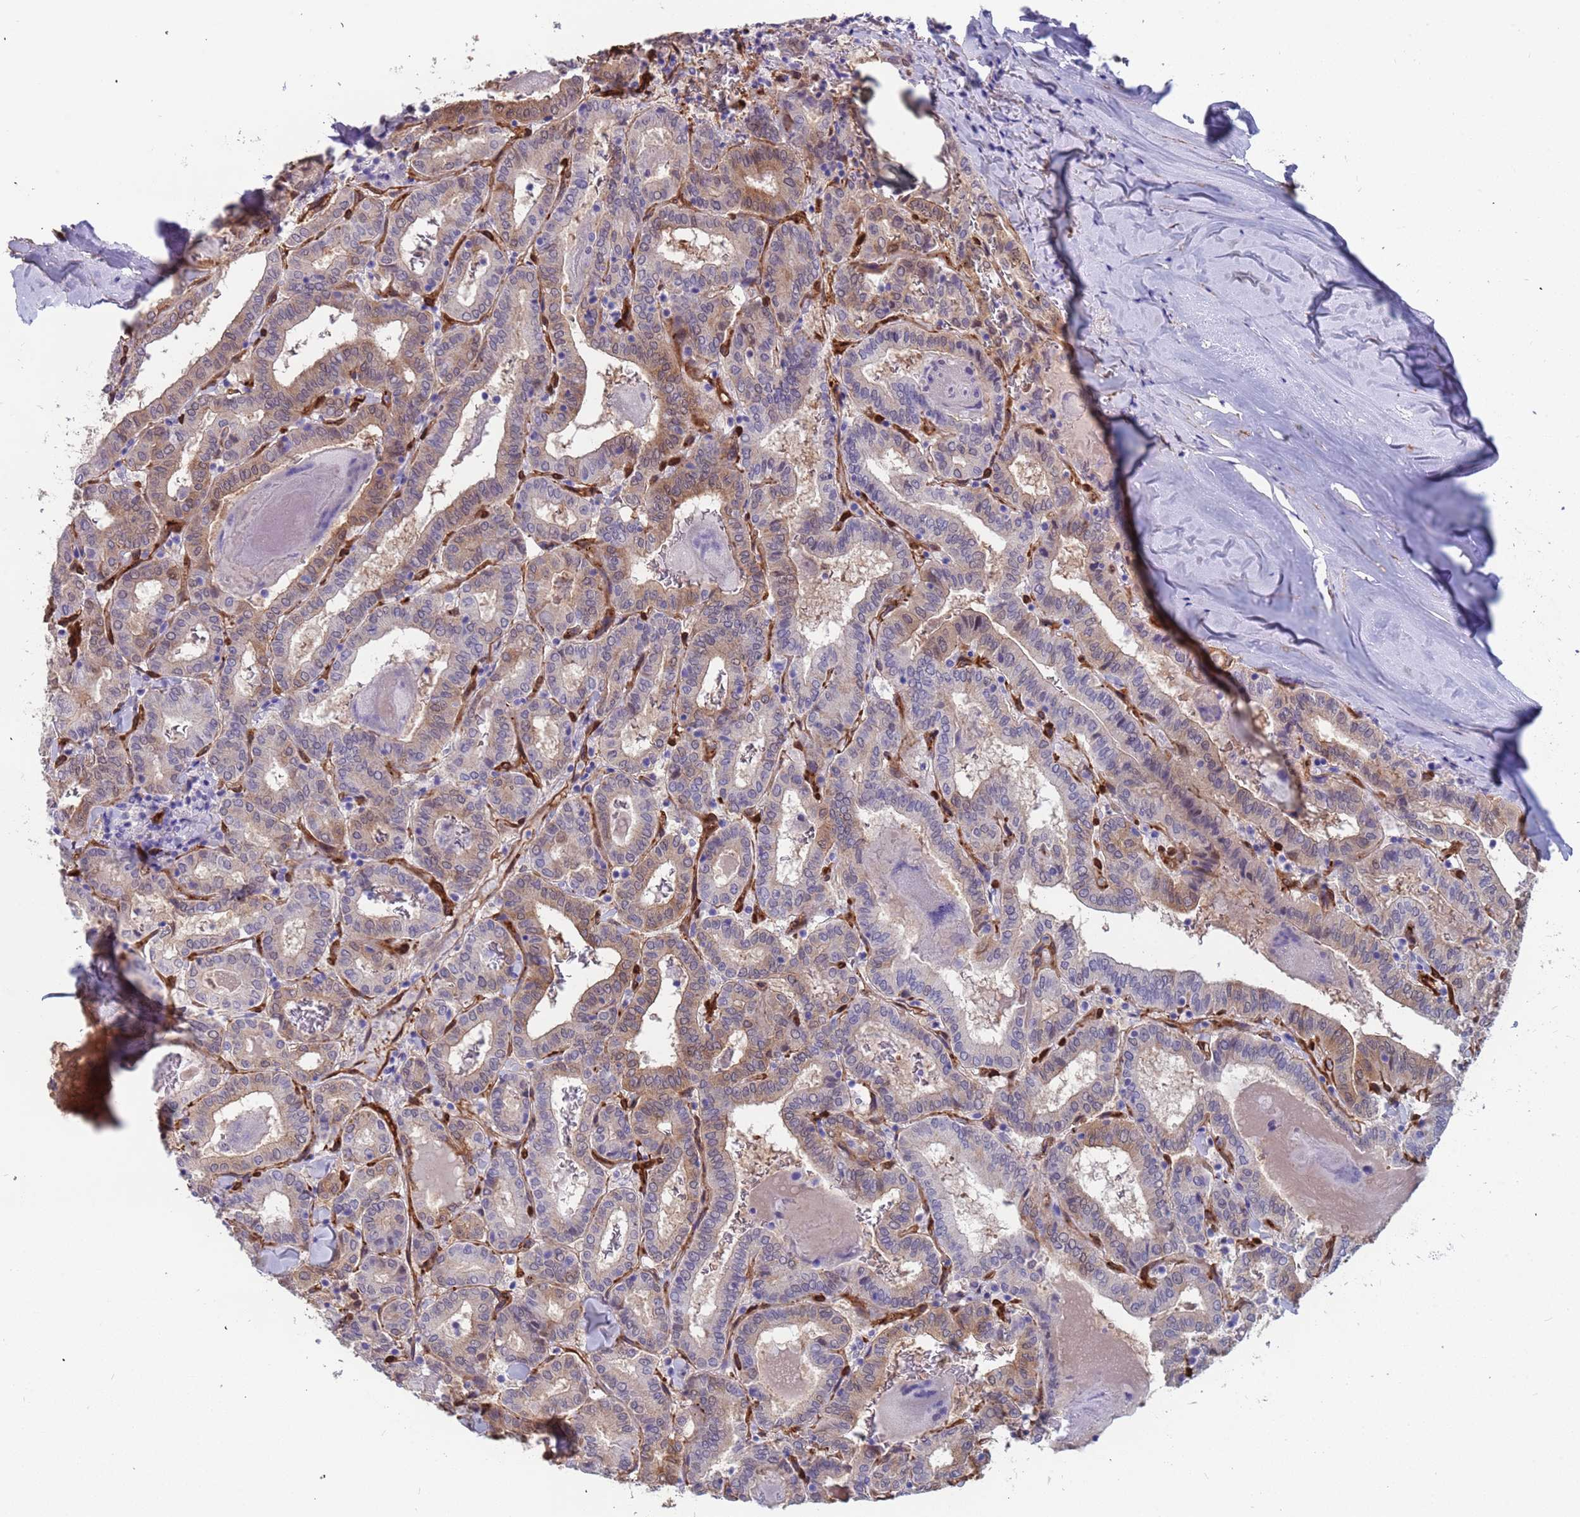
{"staining": {"intensity": "moderate", "quantity": "25%-75%", "location": "cytoplasmic/membranous"}, "tissue": "thyroid cancer", "cell_type": "Tumor cells", "image_type": "cancer", "snomed": [{"axis": "morphology", "description": "Papillary adenocarcinoma, NOS"}, {"axis": "topography", "description": "Thyroid gland"}], "caption": "Immunohistochemical staining of papillary adenocarcinoma (thyroid) demonstrates medium levels of moderate cytoplasmic/membranous expression in about 25%-75% of tumor cells. The protein is stained brown, and the nuclei are stained in blue (DAB IHC with brightfield microscopy, high magnification).", "gene": "EHD2", "patient": {"sex": "female", "age": 72}}